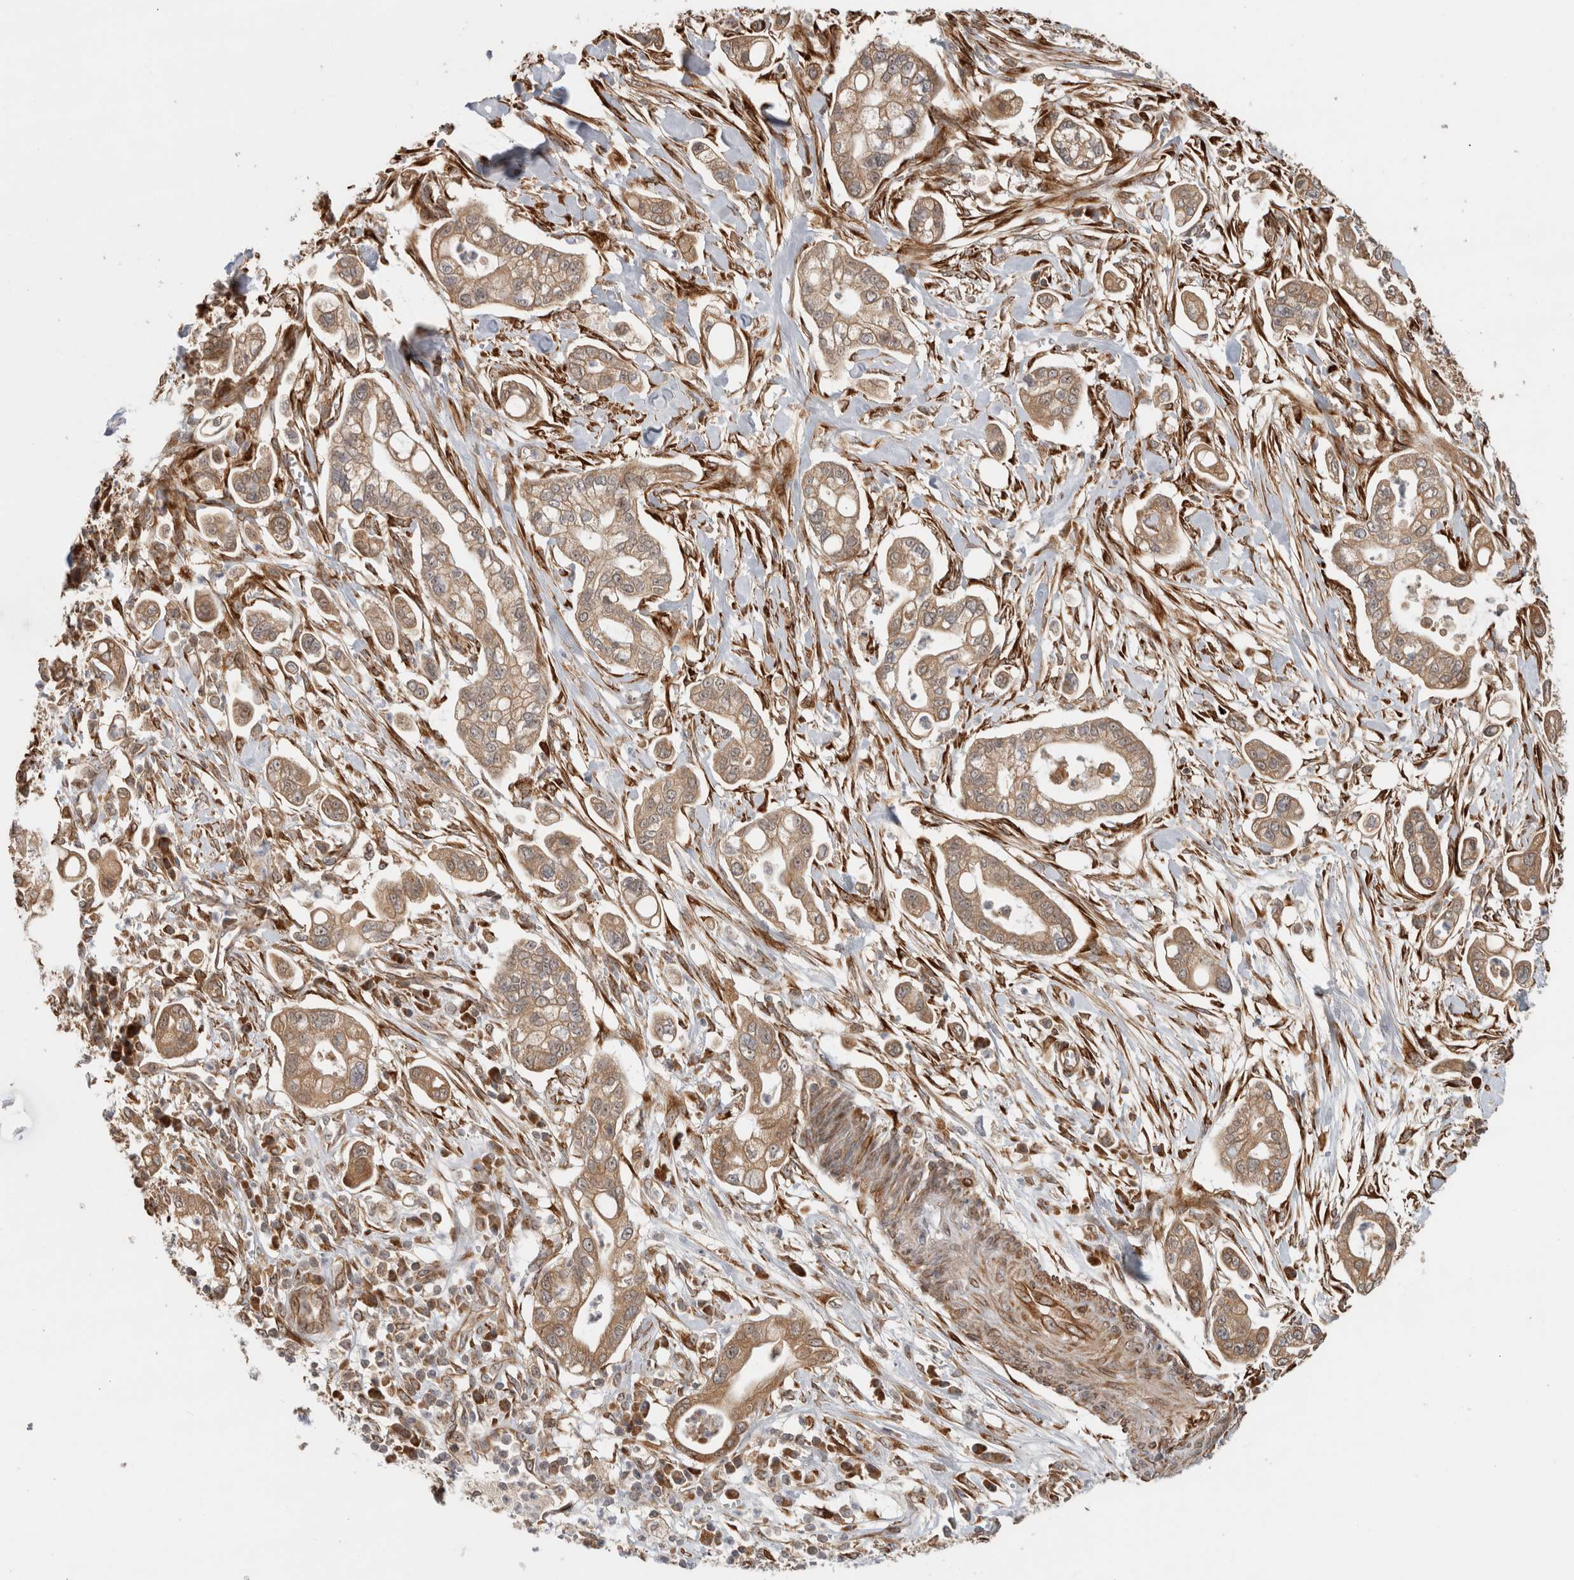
{"staining": {"intensity": "moderate", "quantity": ">75%", "location": "cytoplasmic/membranous"}, "tissue": "pancreatic cancer", "cell_type": "Tumor cells", "image_type": "cancer", "snomed": [{"axis": "morphology", "description": "Adenocarcinoma, NOS"}, {"axis": "topography", "description": "Pancreas"}], "caption": "About >75% of tumor cells in pancreatic cancer reveal moderate cytoplasmic/membranous protein expression as visualized by brown immunohistochemical staining.", "gene": "TUBD1", "patient": {"sex": "male", "age": 68}}